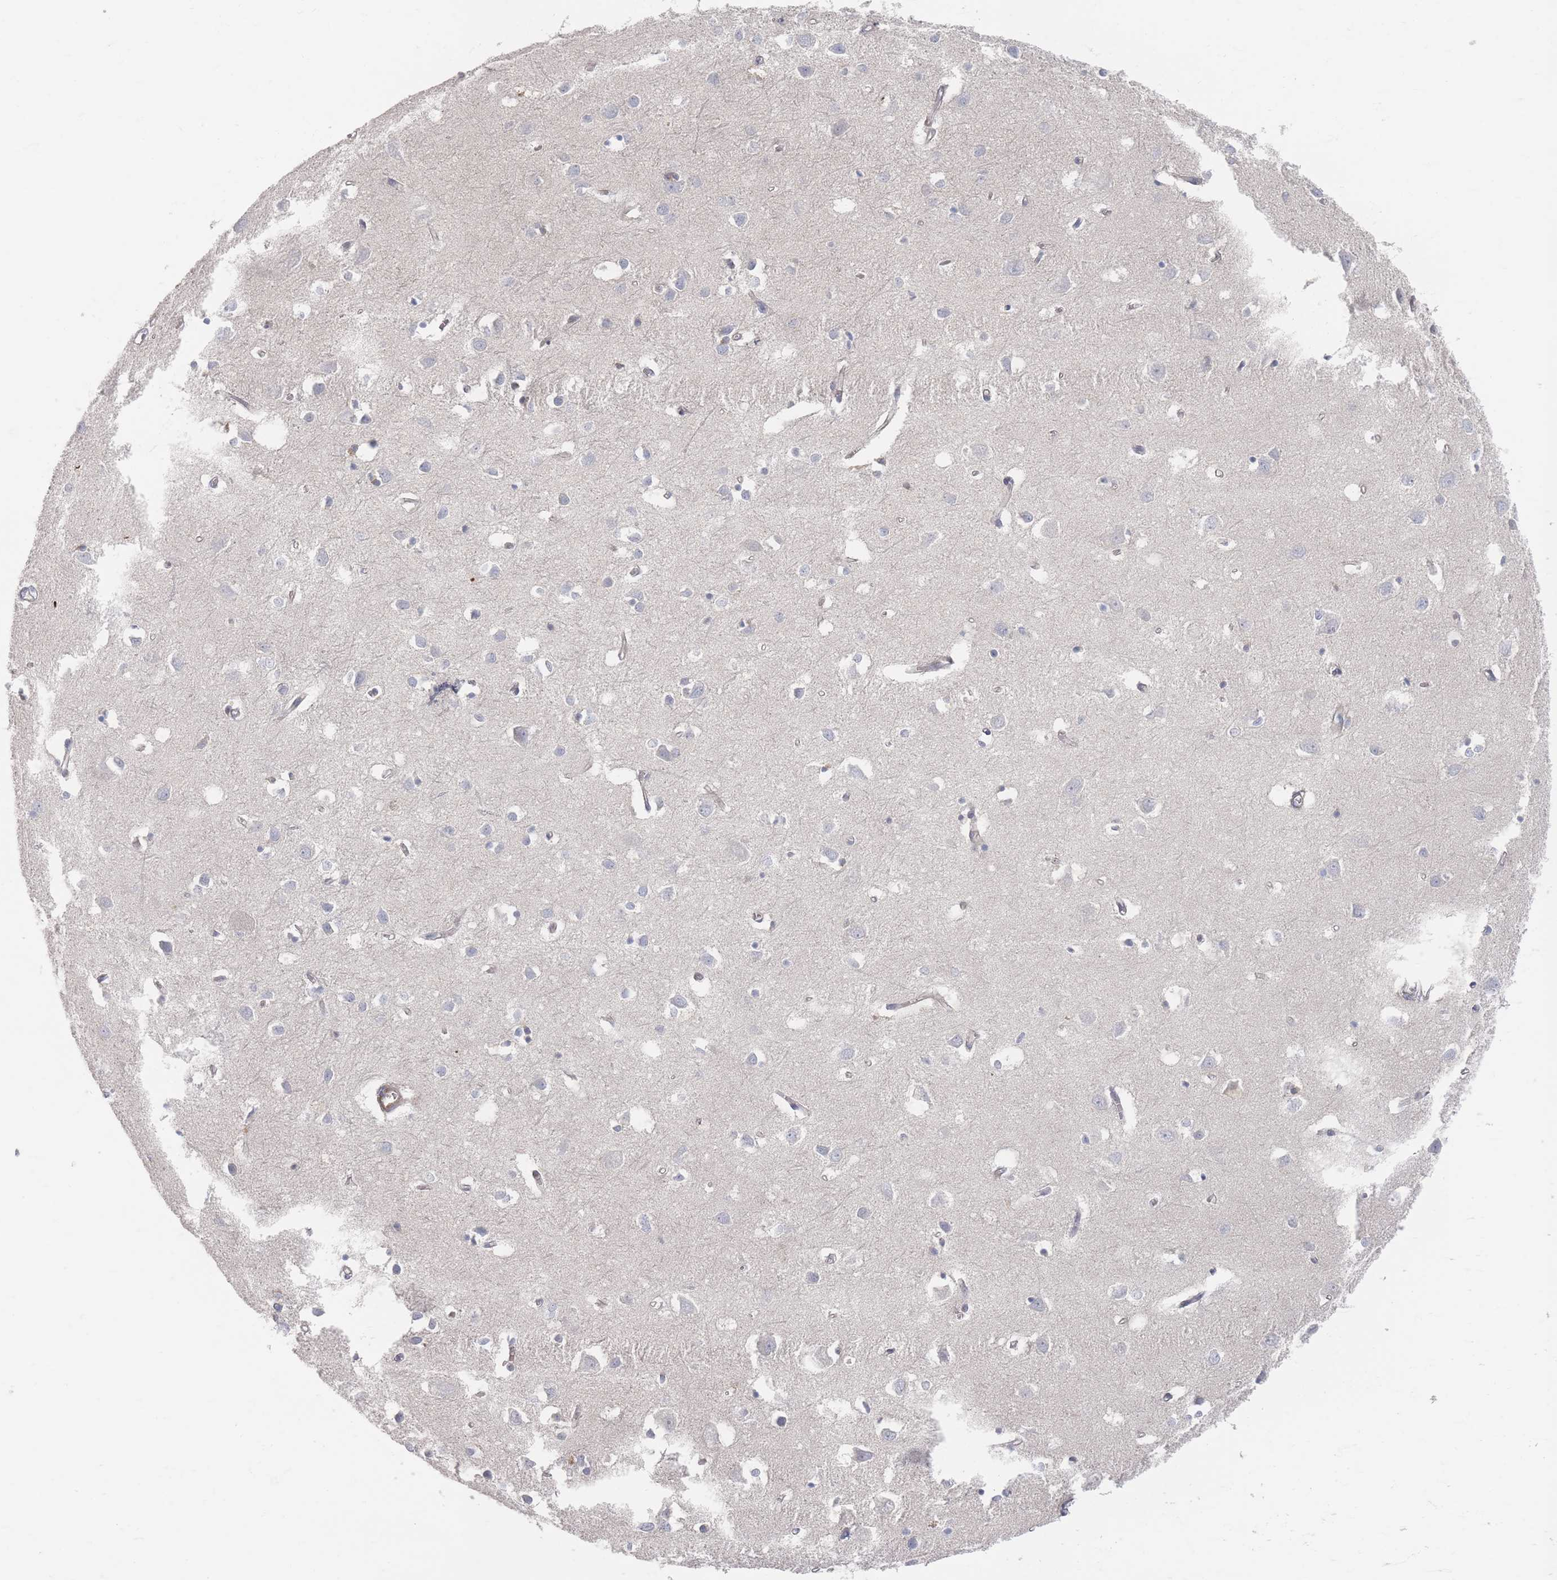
{"staining": {"intensity": "moderate", "quantity": "25%-75%", "location": "cytoplasmic/membranous"}, "tissue": "cerebral cortex", "cell_type": "Endothelial cells", "image_type": "normal", "snomed": [{"axis": "morphology", "description": "Normal tissue, NOS"}, {"axis": "topography", "description": "Cerebral cortex"}], "caption": "Cerebral cortex stained with IHC shows moderate cytoplasmic/membranous staining in approximately 25%-75% of endothelial cells. (IHC, brightfield microscopy, high magnification).", "gene": "ZKSCAN7", "patient": {"sex": "female", "age": 64}}